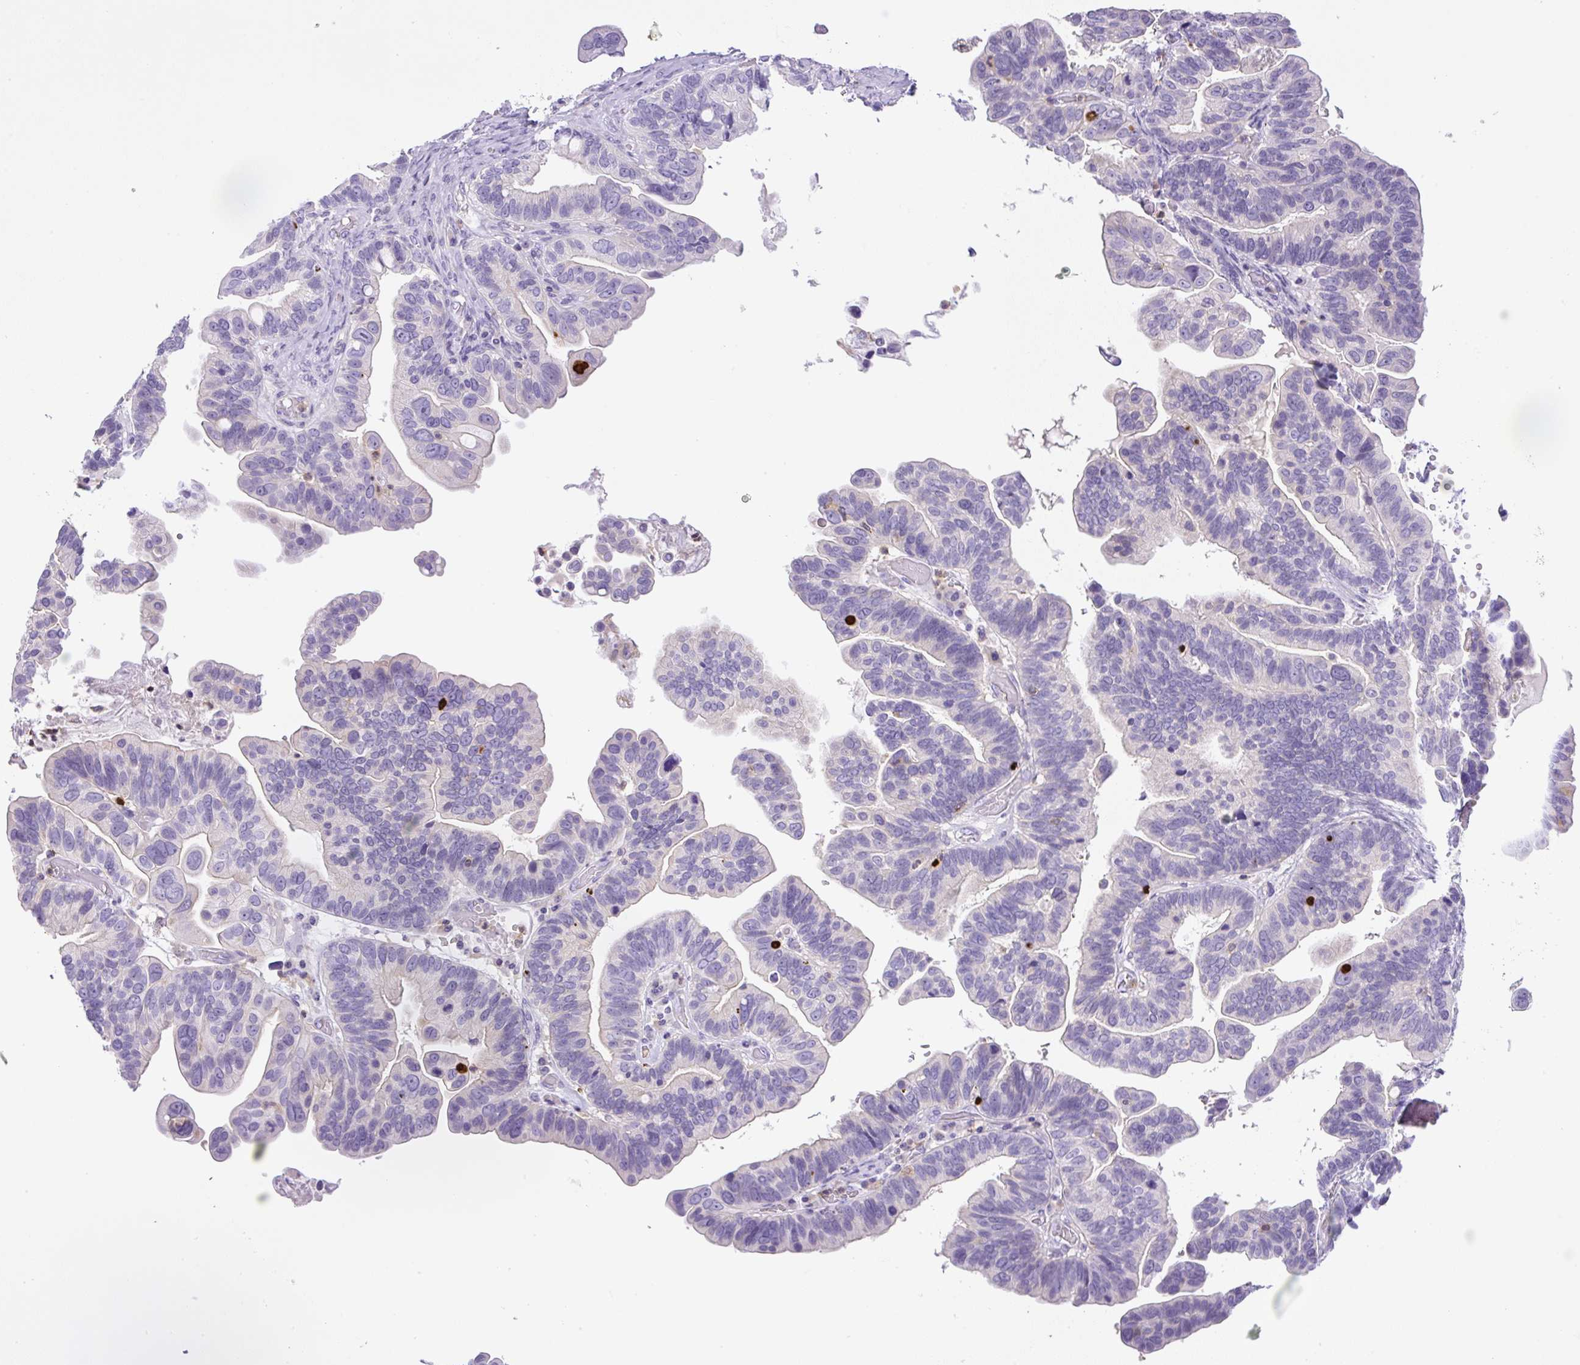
{"staining": {"intensity": "negative", "quantity": "none", "location": "none"}, "tissue": "ovarian cancer", "cell_type": "Tumor cells", "image_type": "cancer", "snomed": [{"axis": "morphology", "description": "Cystadenocarcinoma, serous, NOS"}, {"axis": "topography", "description": "Ovary"}], "caption": "Serous cystadenocarcinoma (ovarian) was stained to show a protein in brown. There is no significant staining in tumor cells.", "gene": "PIP5KL1", "patient": {"sex": "female", "age": 56}}